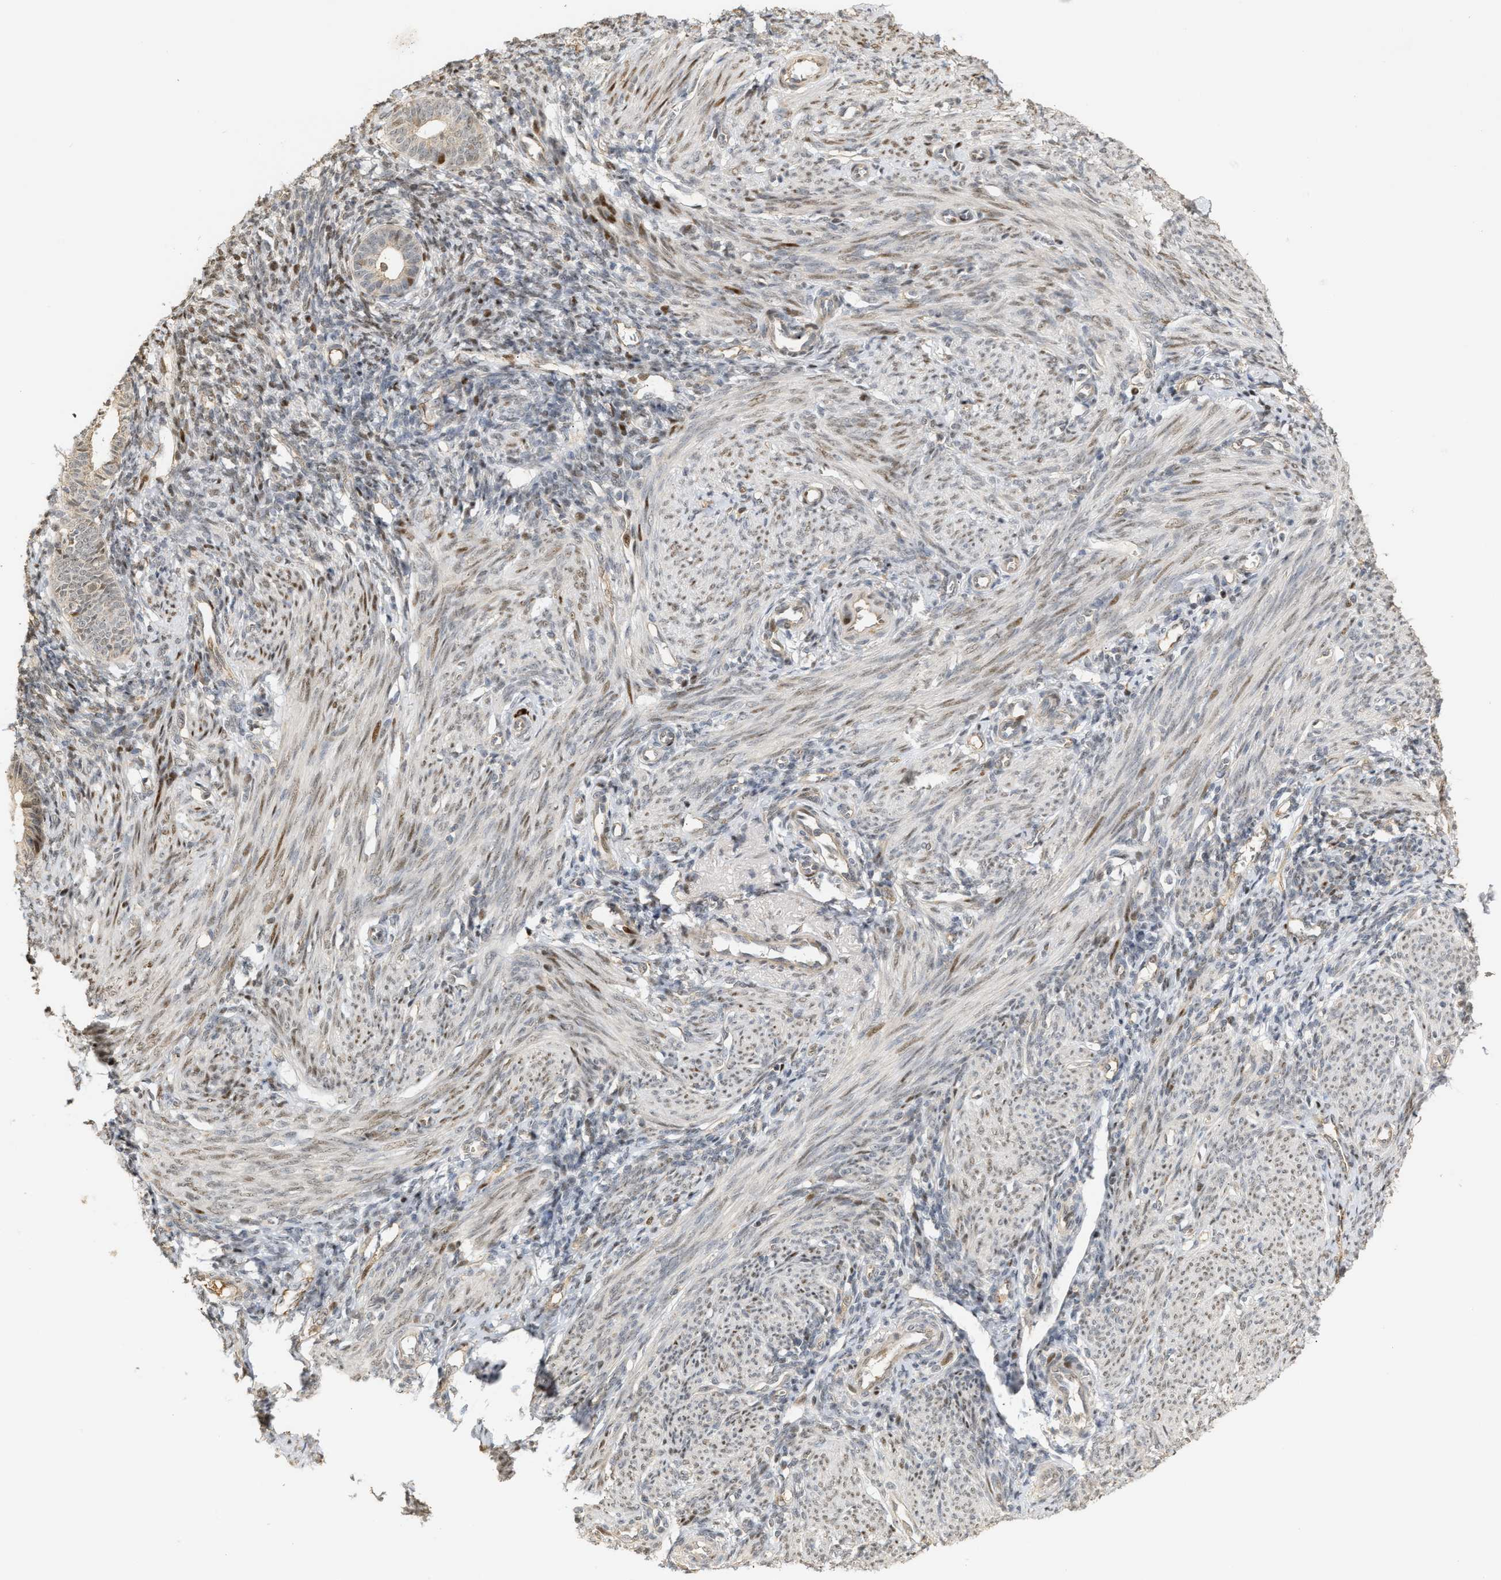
{"staining": {"intensity": "moderate", "quantity": "25%-75%", "location": "nuclear"}, "tissue": "endometrium", "cell_type": "Cells in endometrial stroma", "image_type": "normal", "snomed": [{"axis": "morphology", "description": "Normal tissue, NOS"}, {"axis": "morphology", "description": "Adenocarcinoma, NOS"}, {"axis": "topography", "description": "Endometrium"}], "caption": "Moderate nuclear protein expression is appreciated in about 25%-75% of cells in endometrial stroma in endometrium. Immunohistochemistry (ihc) stains the protein of interest in brown and the nuclei are stained blue.", "gene": "ZFAND5", "patient": {"sex": "female", "age": 57}}